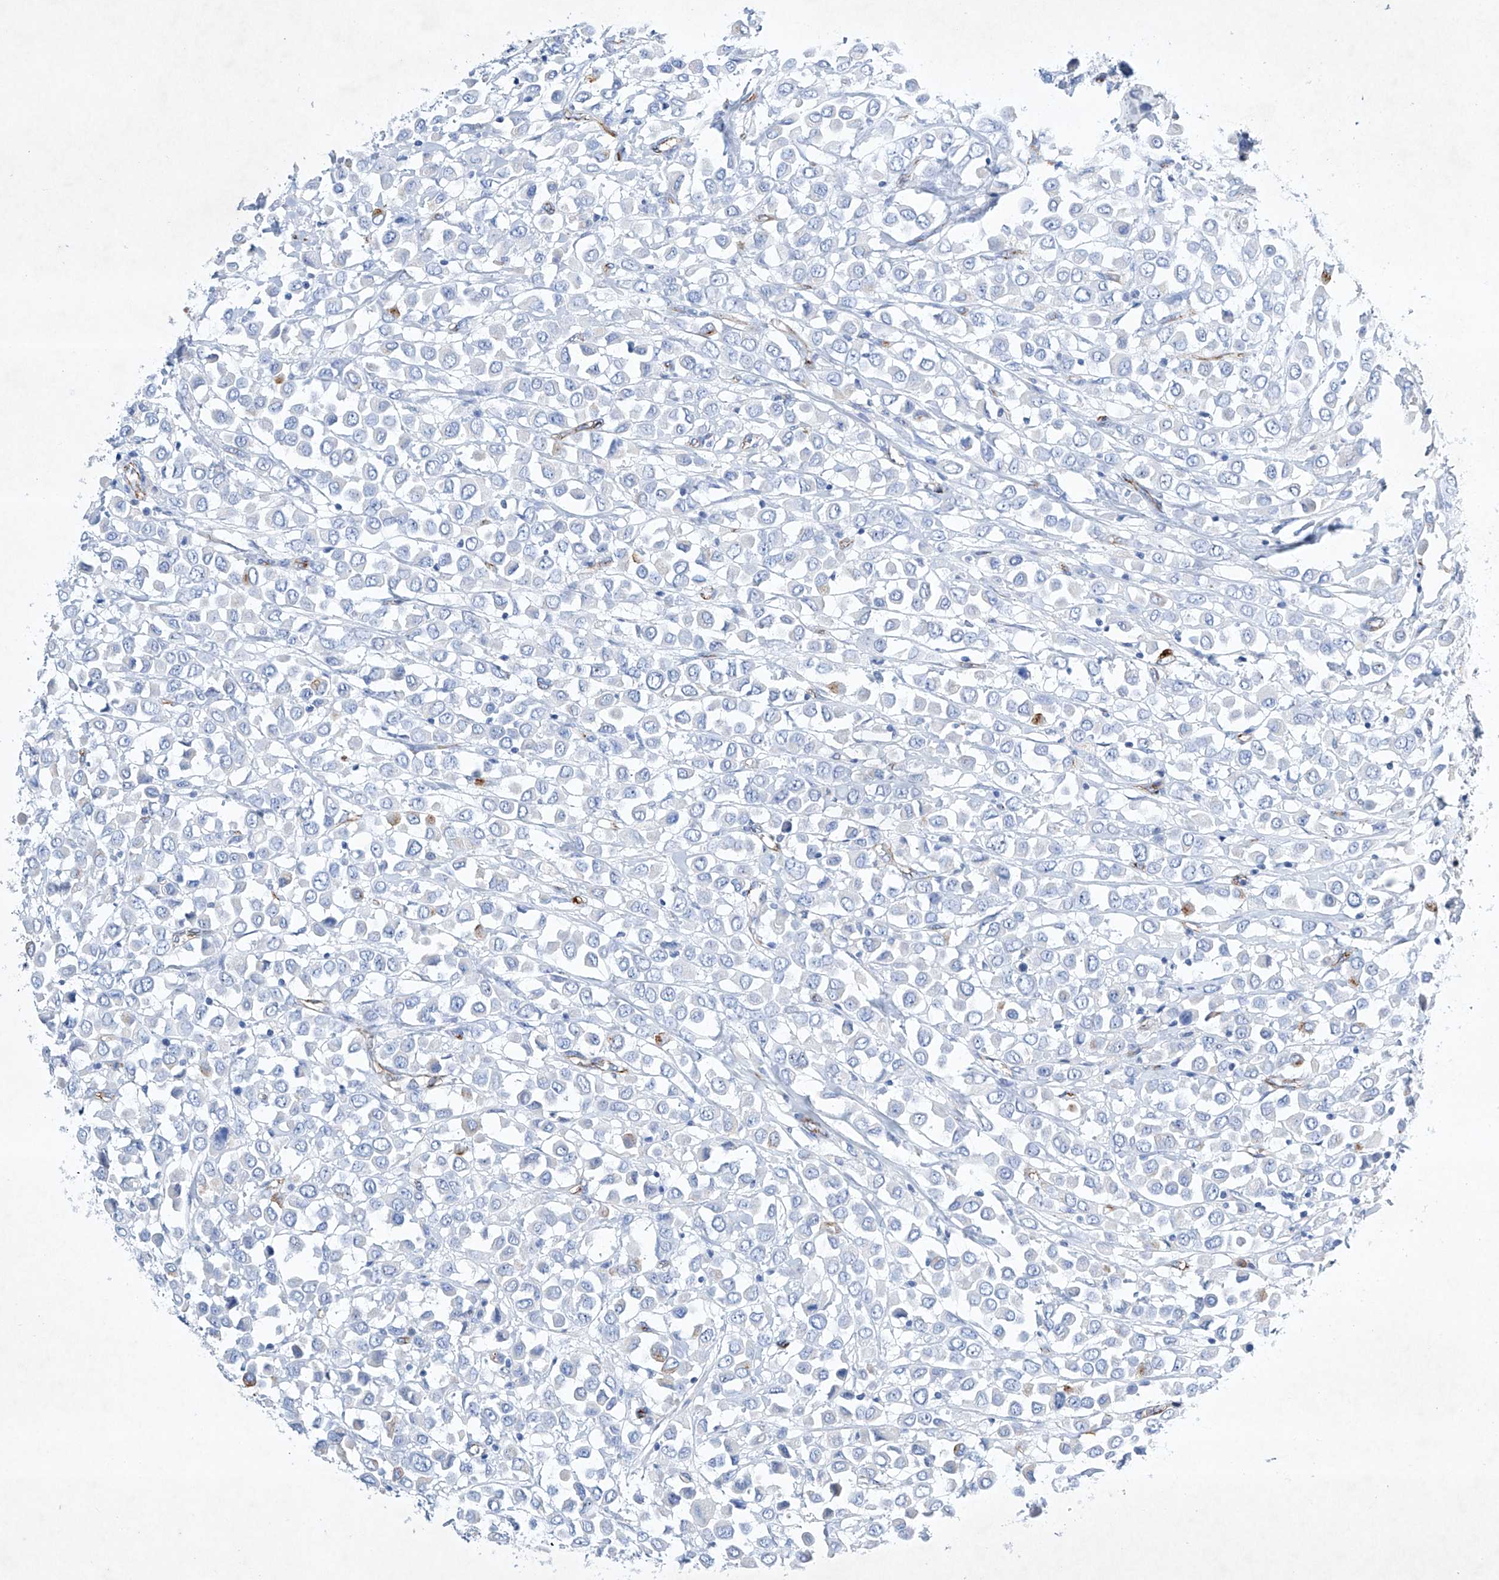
{"staining": {"intensity": "negative", "quantity": "none", "location": "none"}, "tissue": "breast cancer", "cell_type": "Tumor cells", "image_type": "cancer", "snomed": [{"axis": "morphology", "description": "Duct carcinoma"}, {"axis": "topography", "description": "Breast"}], "caption": "A high-resolution photomicrograph shows immunohistochemistry staining of breast cancer, which exhibits no significant positivity in tumor cells.", "gene": "ETV7", "patient": {"sex": "female", "age": 61}}